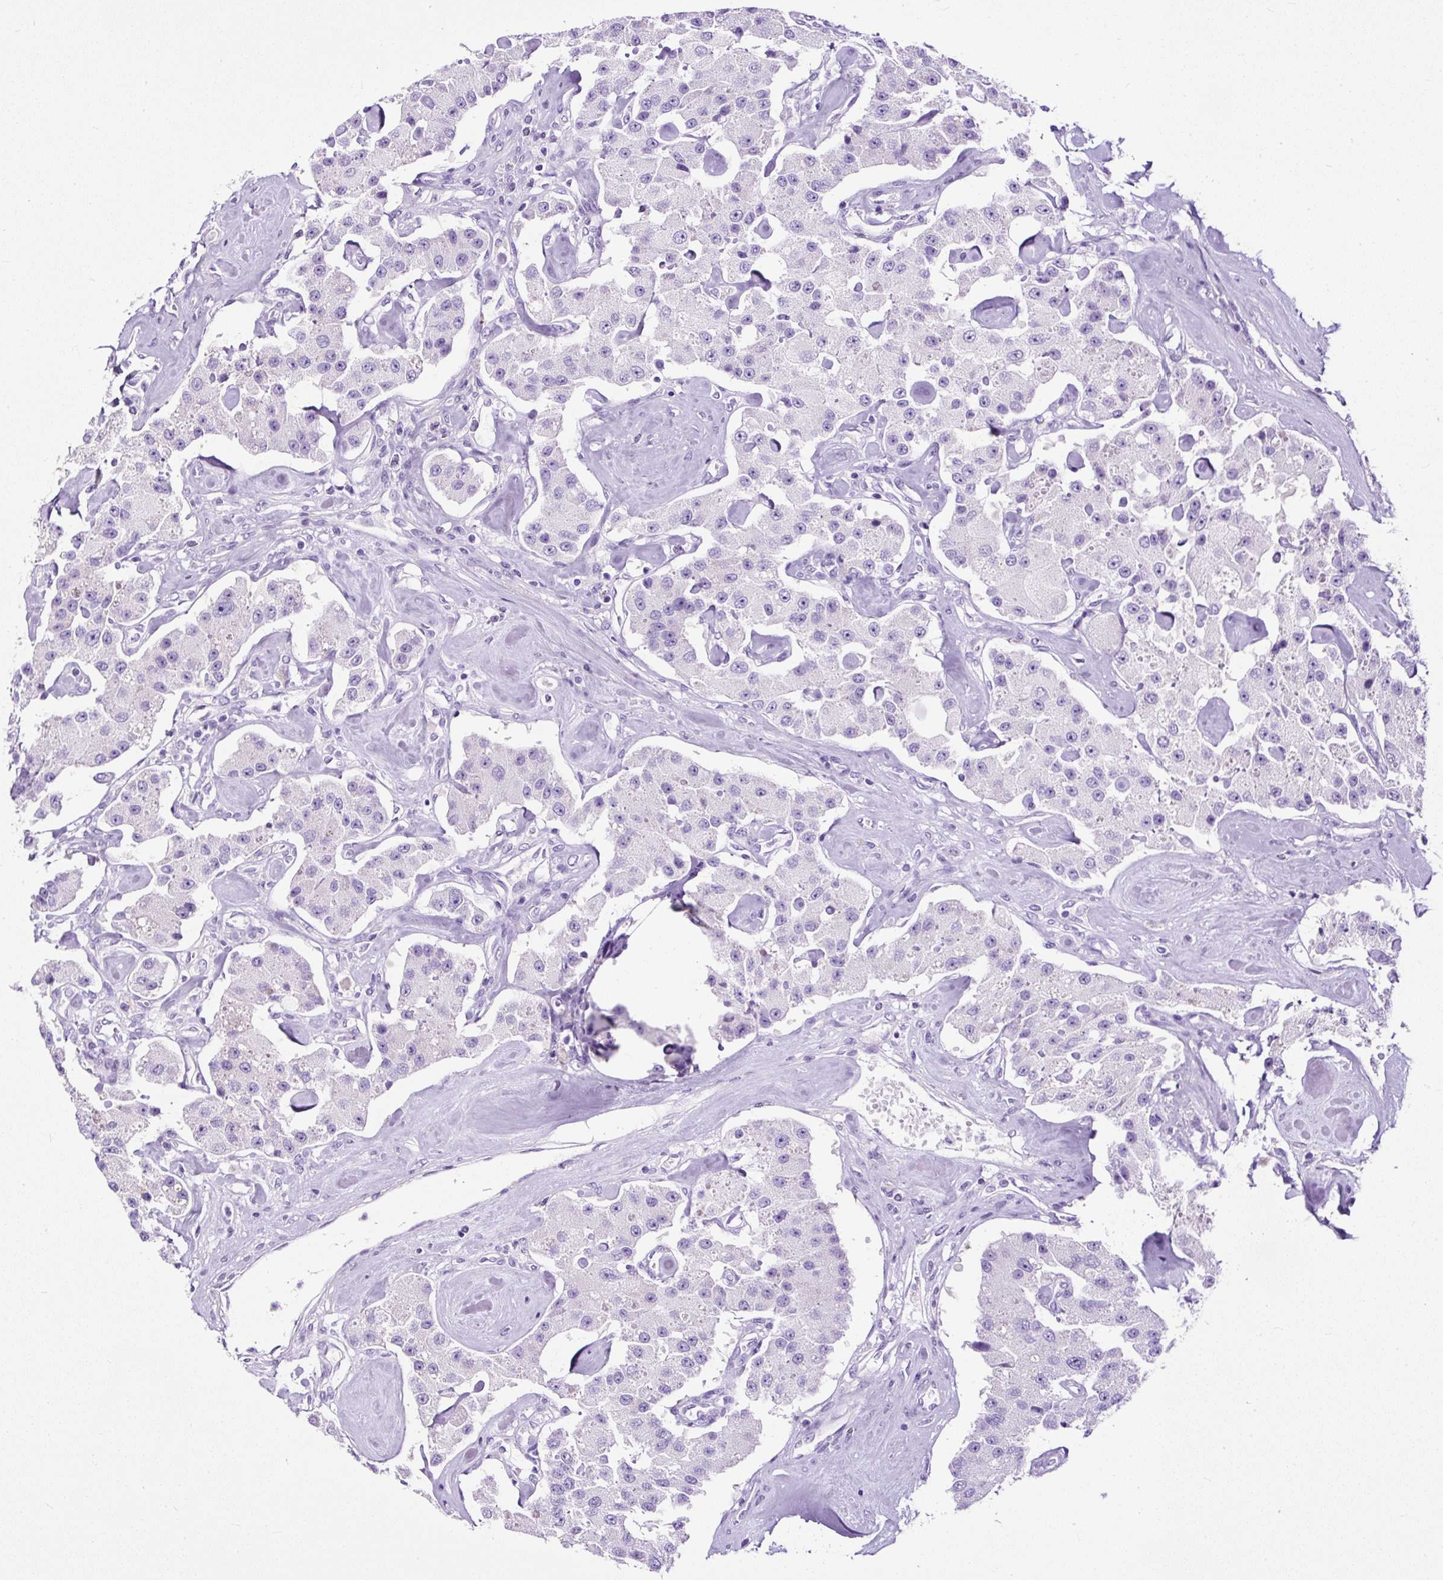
{"staining": {"intensity": "negative", "quantity": "none", "location": "none"}, "tissue": "carcinoid", "cell_type": "Tumor cells", "image_type": "cancer", "snomed": [{"axis": "morphology", "description": "Carcinoid, malignant, NOS"}, {"axis": "topography", "description": "Pancreas"}], "caption": "Tumor cells are negative for protein expression in human carcinoid (malignant).", "gene": "STOX2", "patient": {"sex": "male", "age": 41}}